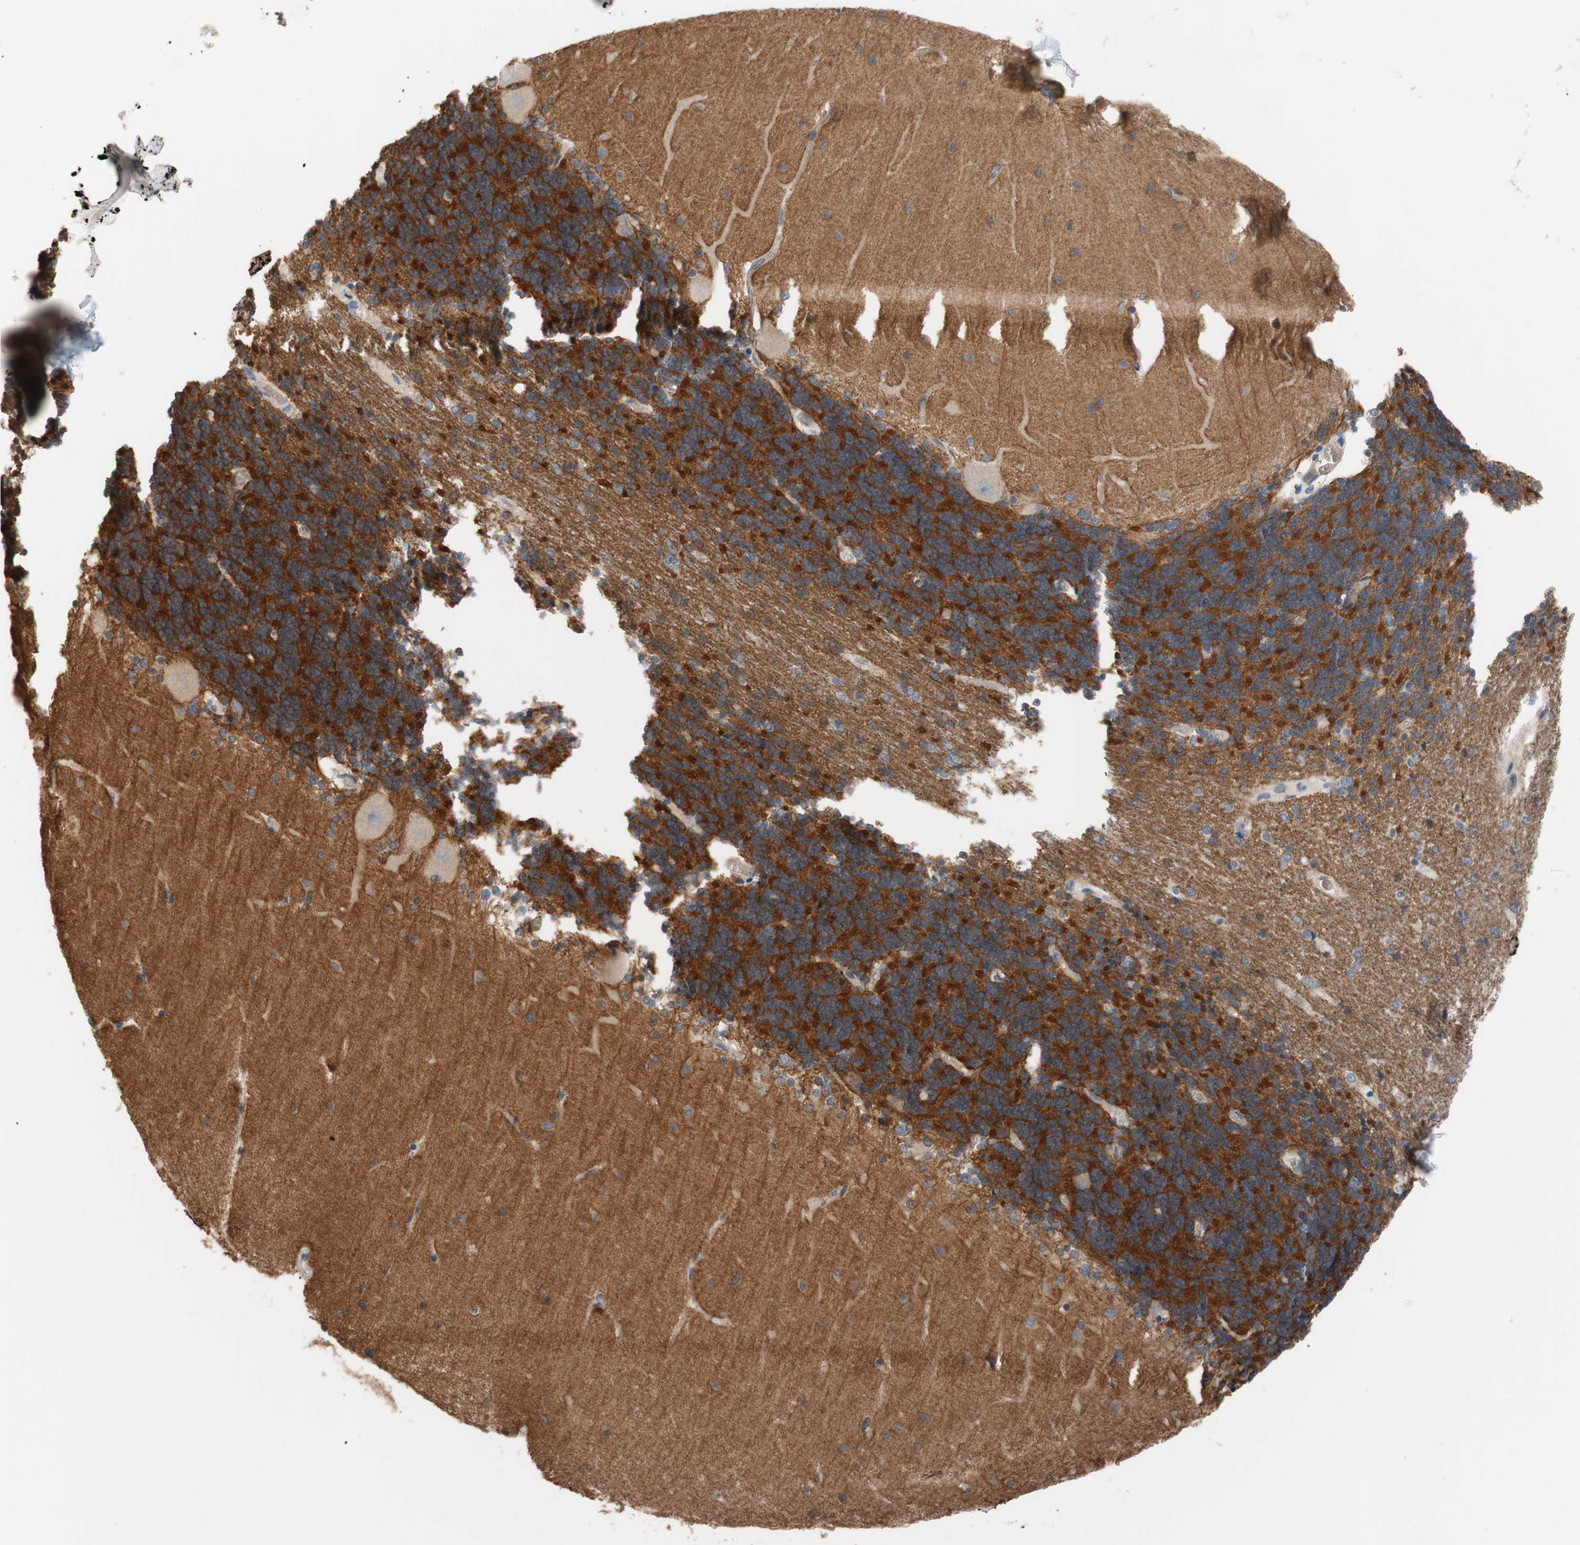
{"staining": {"intensity": "strong", "quantity": "25%-75%", "location": "cytoplasmic/membranous"}, "tissue": "cerebellum", "cell_type": "Cells in granular layer", "image_type": "normal", "snomed": [{"axis": "morphology", "description": "Normal tissue, NOS"}, {"axis": "topography", "description": "Cerebellum"}], "caption": "A micrograph showing strong cytoplasmic/membranous staining in approximately 25%-75% of cells in granular layer in normal cerebellum, as visualized by brown immunohistochemical staining.", "gene": "ADD2", "patient": {"sex": "female", "age": 54}}